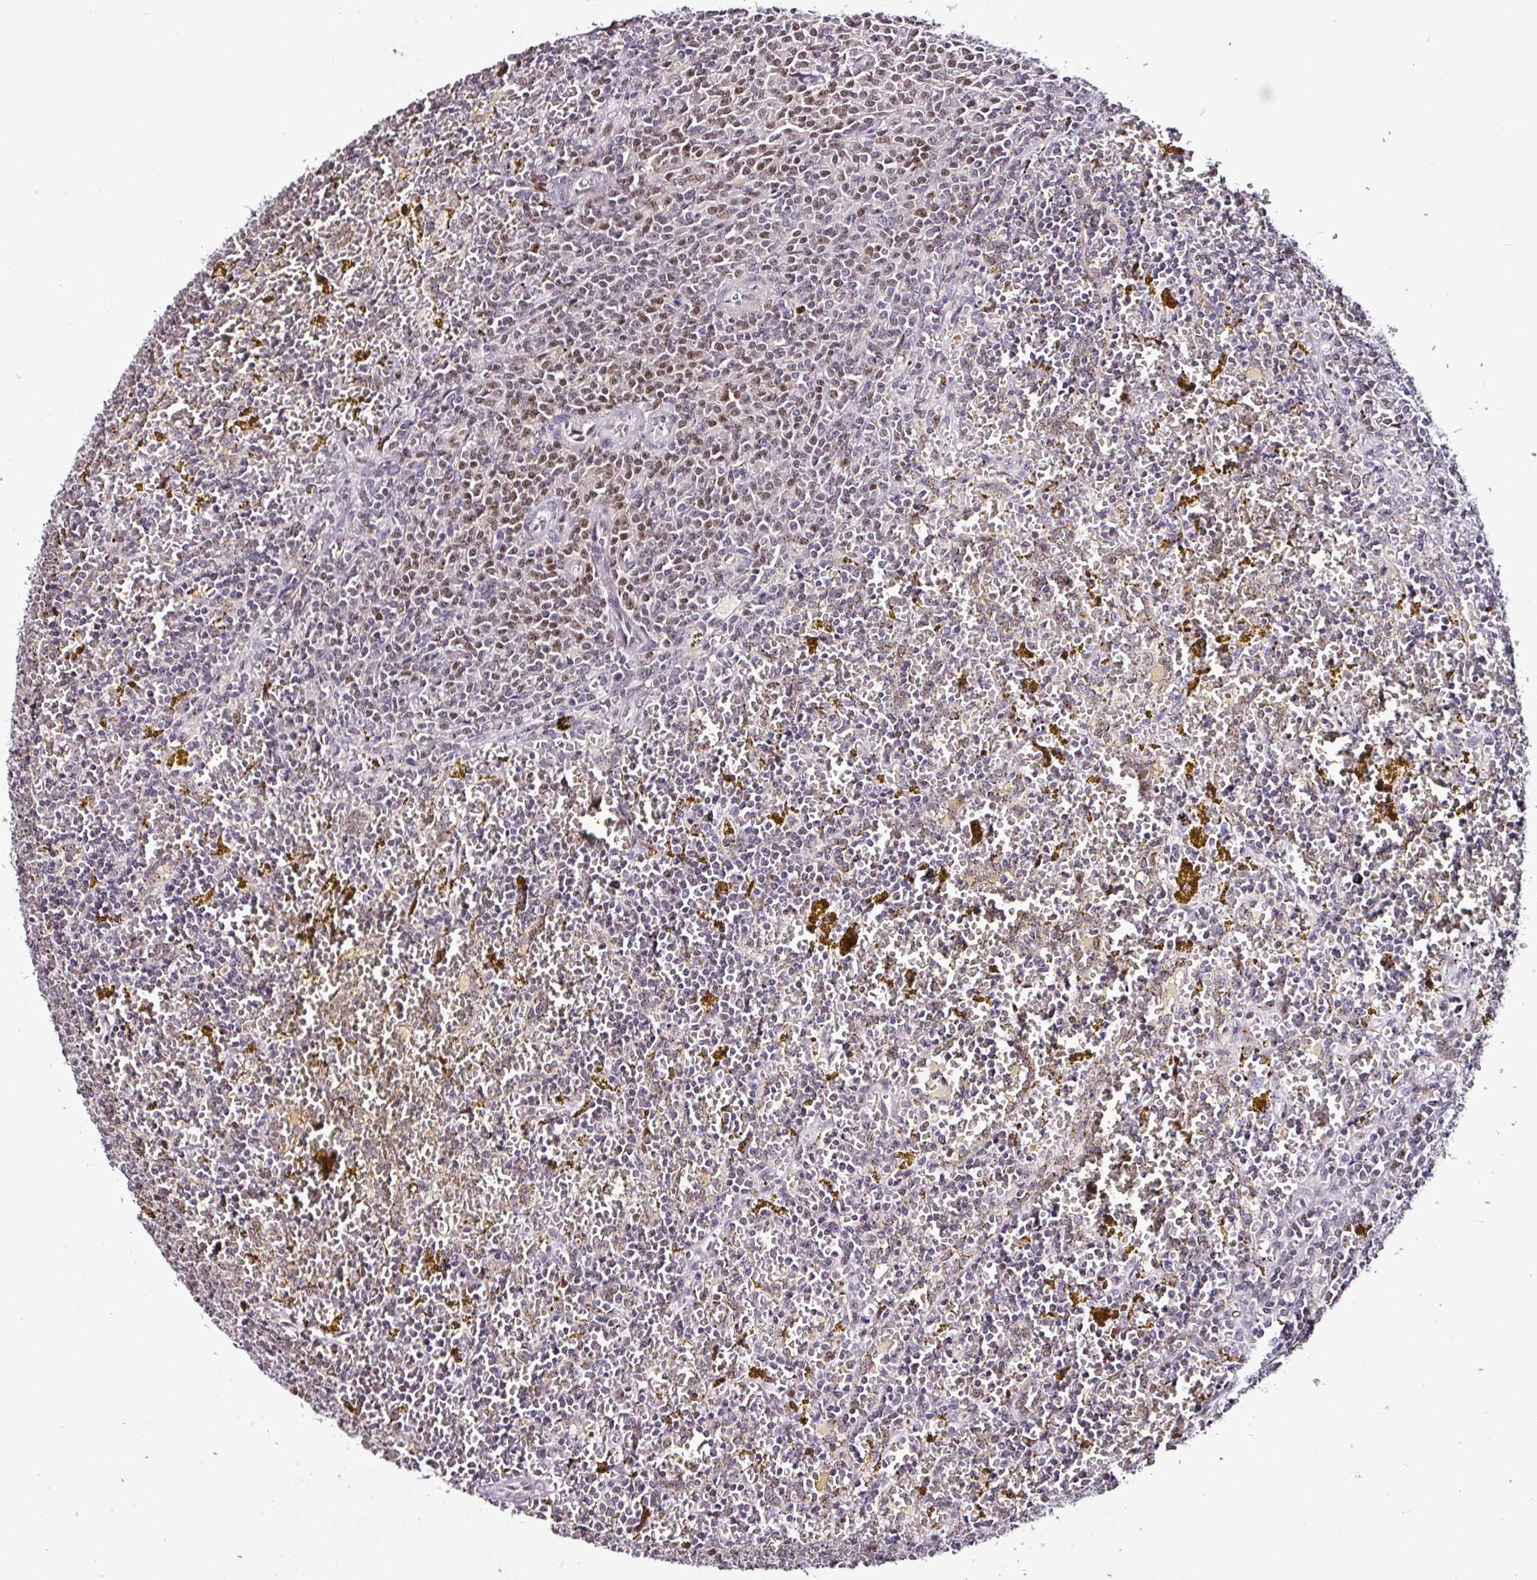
{"staining": {"intensity": "moderate", "quantity": "<25%", "location": "nuclear"}, "tissue": "lymphoma", "cell_type": "Tumor cells", "image_type": "cancer", "snomed": [{"axis": "morphology", "description": "Malignant lymphoma, non-Hodgkin's type, Low grade"}, {"axis": "topography", "description": "Spleen"}, {"axis": "topography", "description": "Lymph node"}], "caption": "Moderate nuclear protein expression is seen in about <25% of tumor cells in lymphoma.", "gene": "KLF16", "patient": {"sex": "female", "age": 66}}